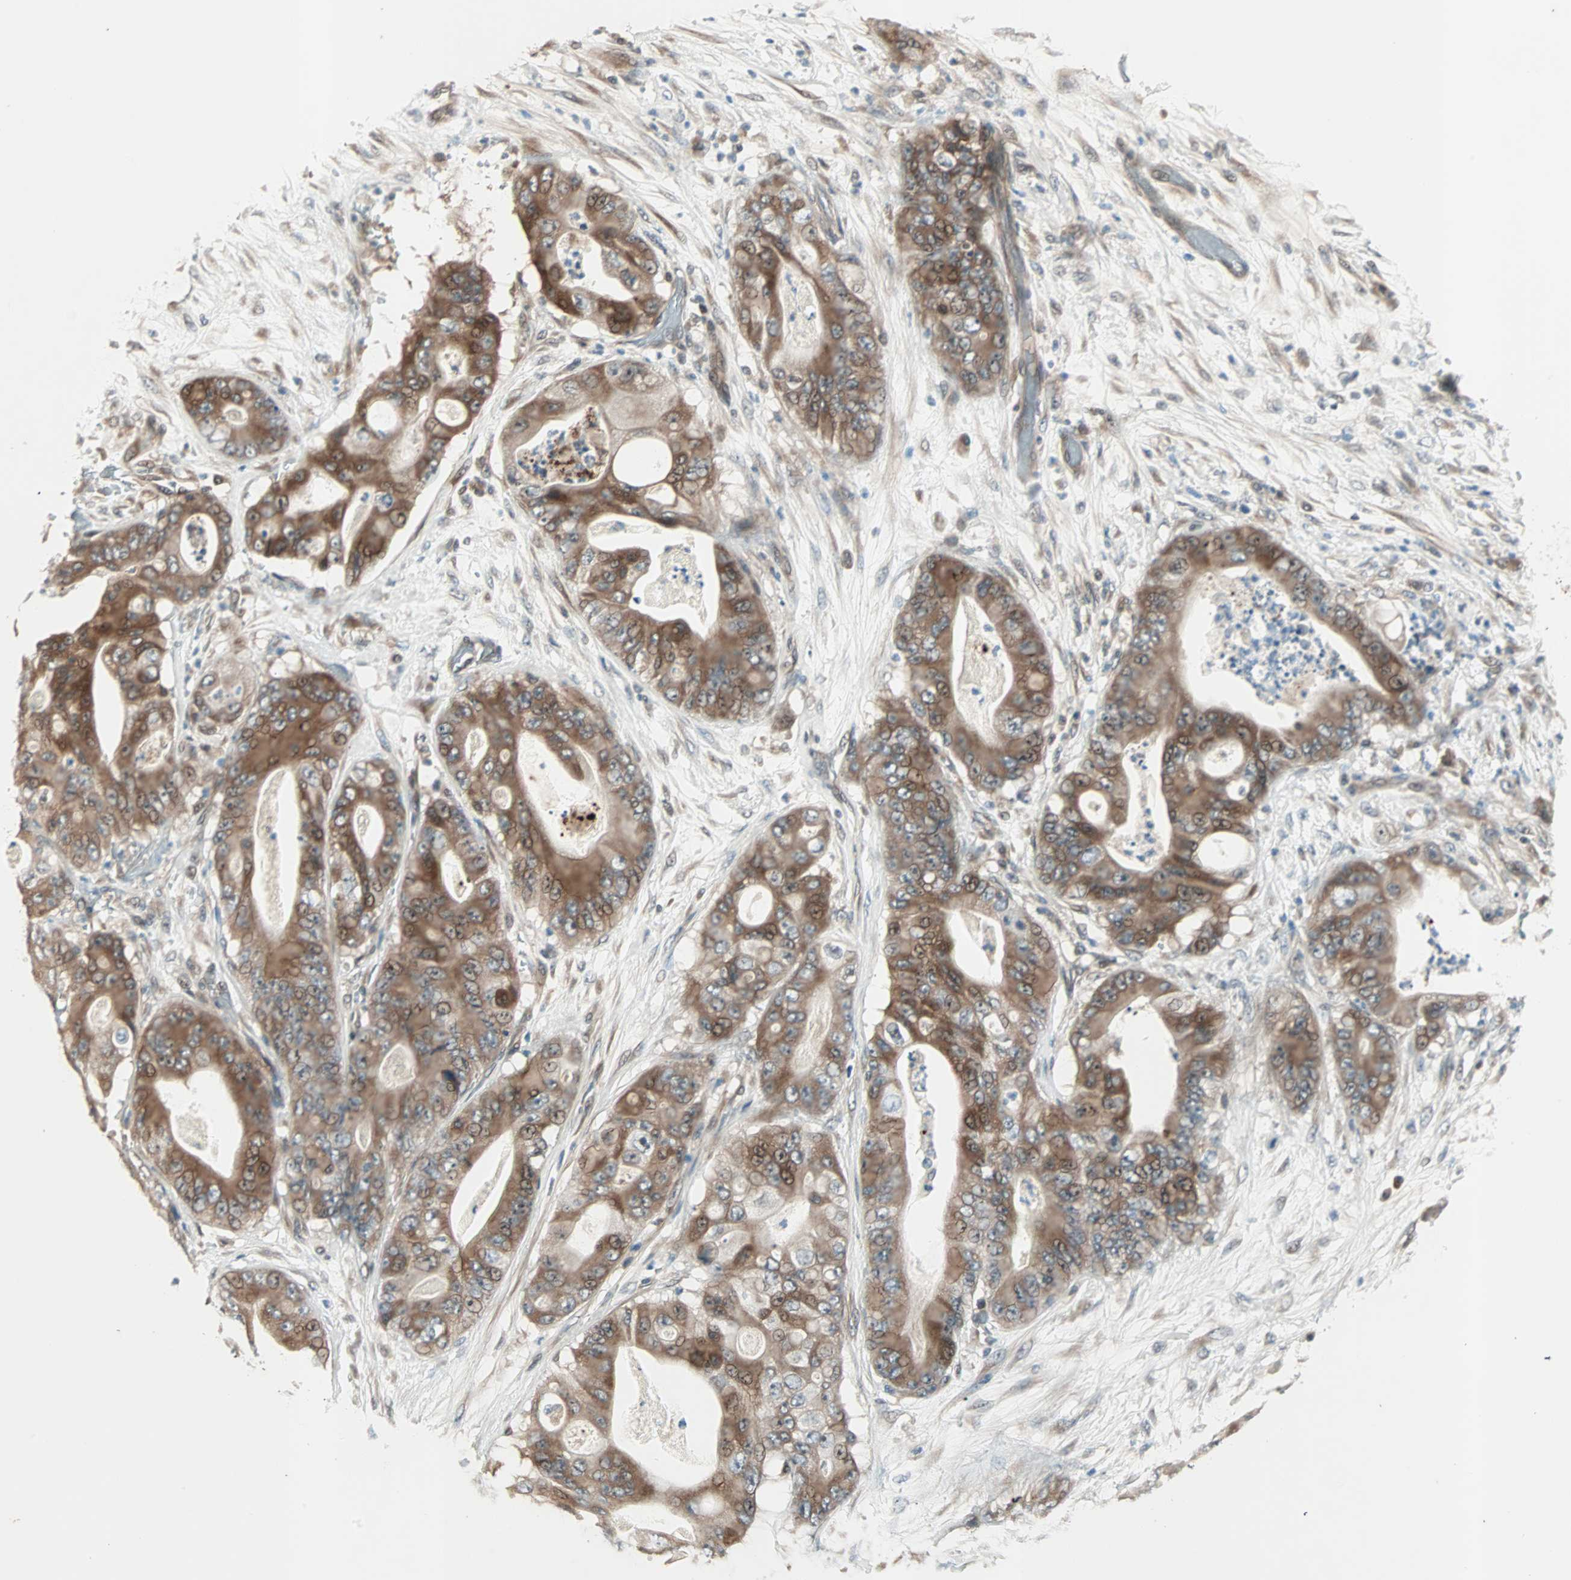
{"staining": {"intensity": "moderate", "quantity": ">75%", "location": "cytoplasmic/membranous"}, "tissue": "stomach cancer", "cell_type": "Tumor cells", "image_type": "cancer", "snomed": [{"axis": "morphology", "description": "Adenocarcinoma, NOS"}, {"axis": "topography", "description": "Stomach"}], "caption": "Immunohistochemistry (IHC) of stomach adenocarcinoma exhibits medium levels of moderate cytoplasmic/membranous positivity in approximately >75% of tumor cells.", "gene": "PGBD1", "patient": {"sex": "female", "age": 73}}